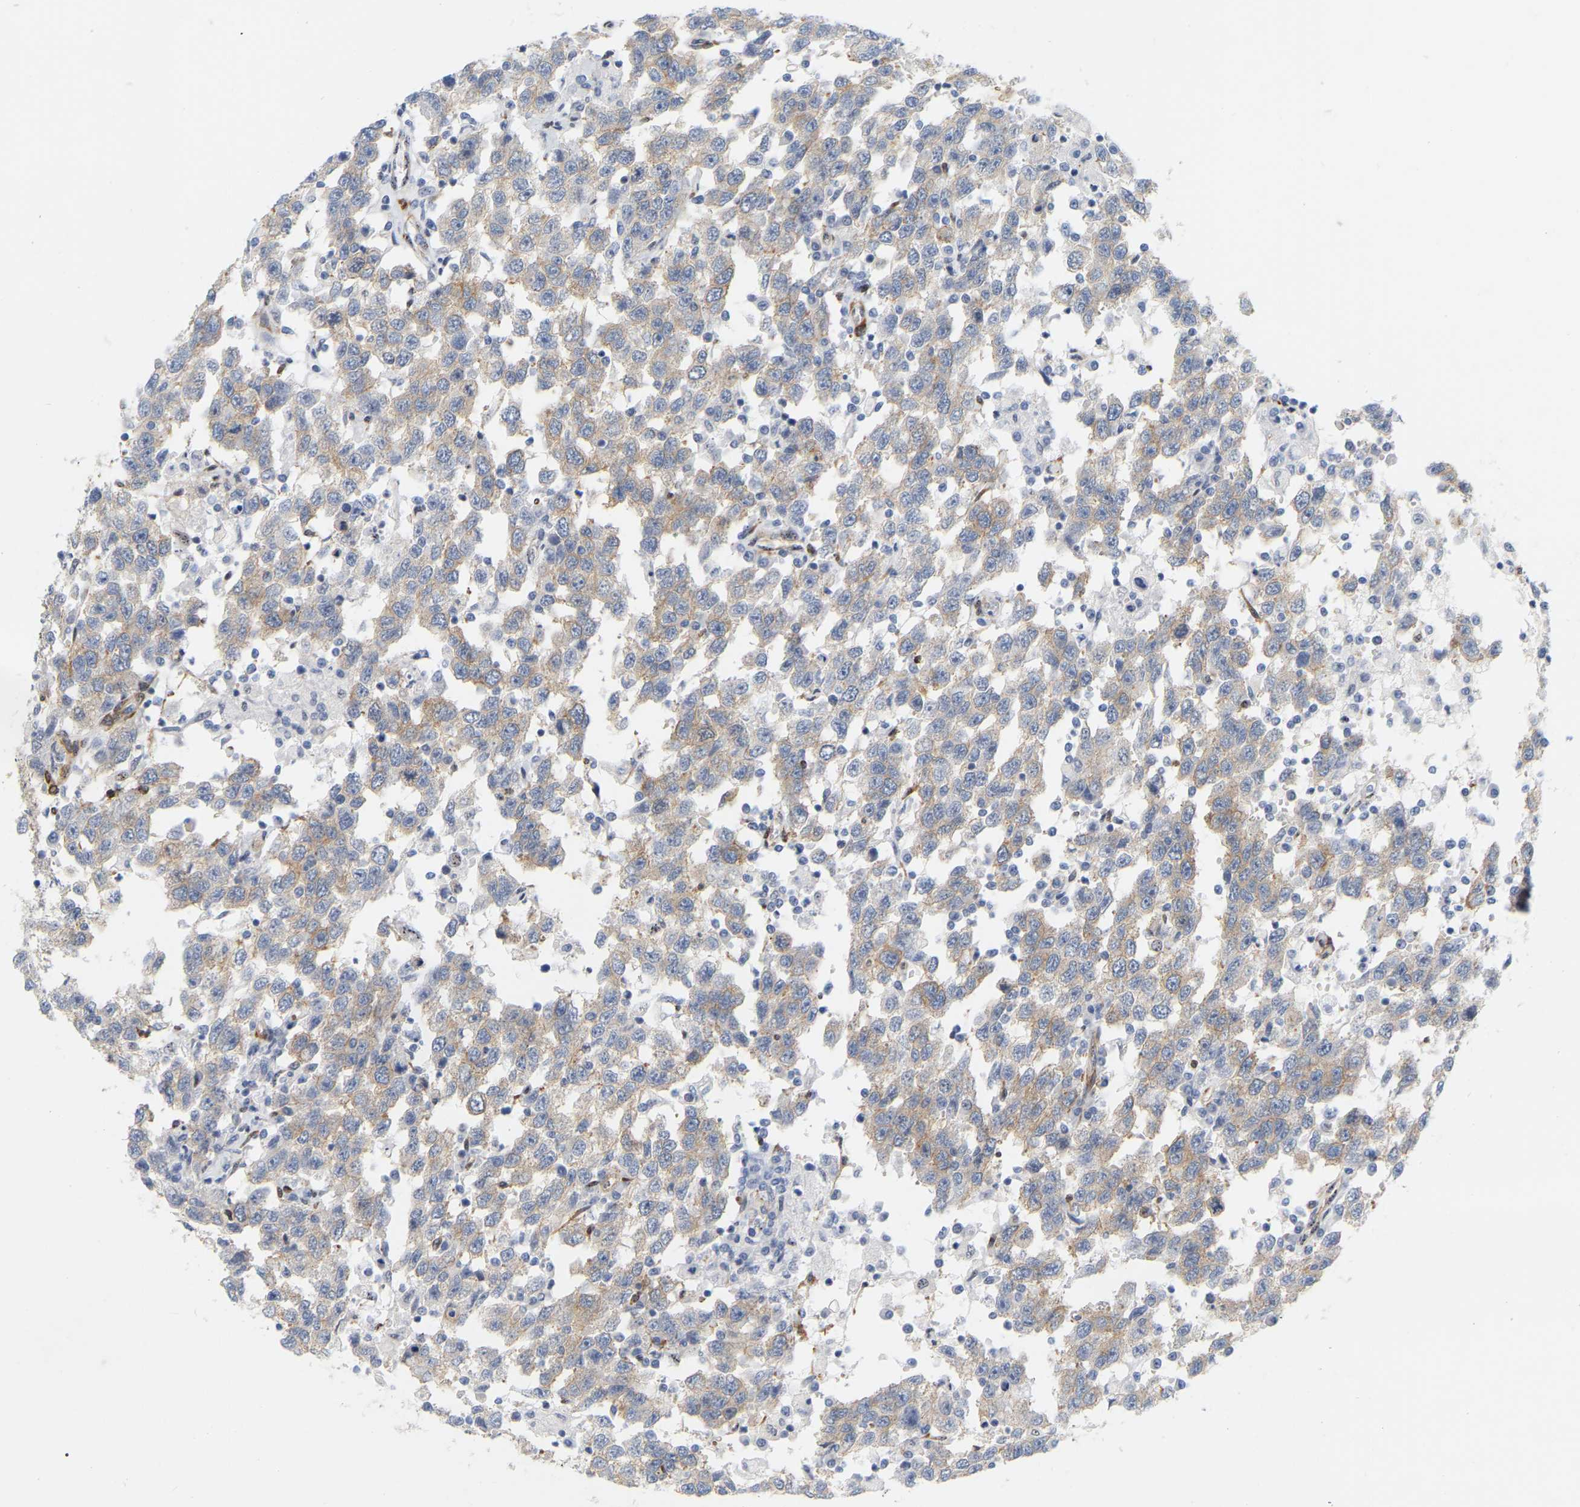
{"staining": {"intensity": "weak", "quantity": "25%-75%", "location": "cytoplasmic/membranous"}, "tissue": "testis cancer", "cell_type": "Tumor cells", "image_type": "cancer", "snomed": [{"axis": "morphology", "description": "Seminoma, NOS"}, {"axis": "topography", "description": "Testis"}], "caption": "Protein staining of testis cancer (seminoma) tissue shows weak cytoplasmic/membranous expression in about 25%-75% of tumor cells.", "gene": "RAPH1", "patient": {"sex": "male", "age": 41}}